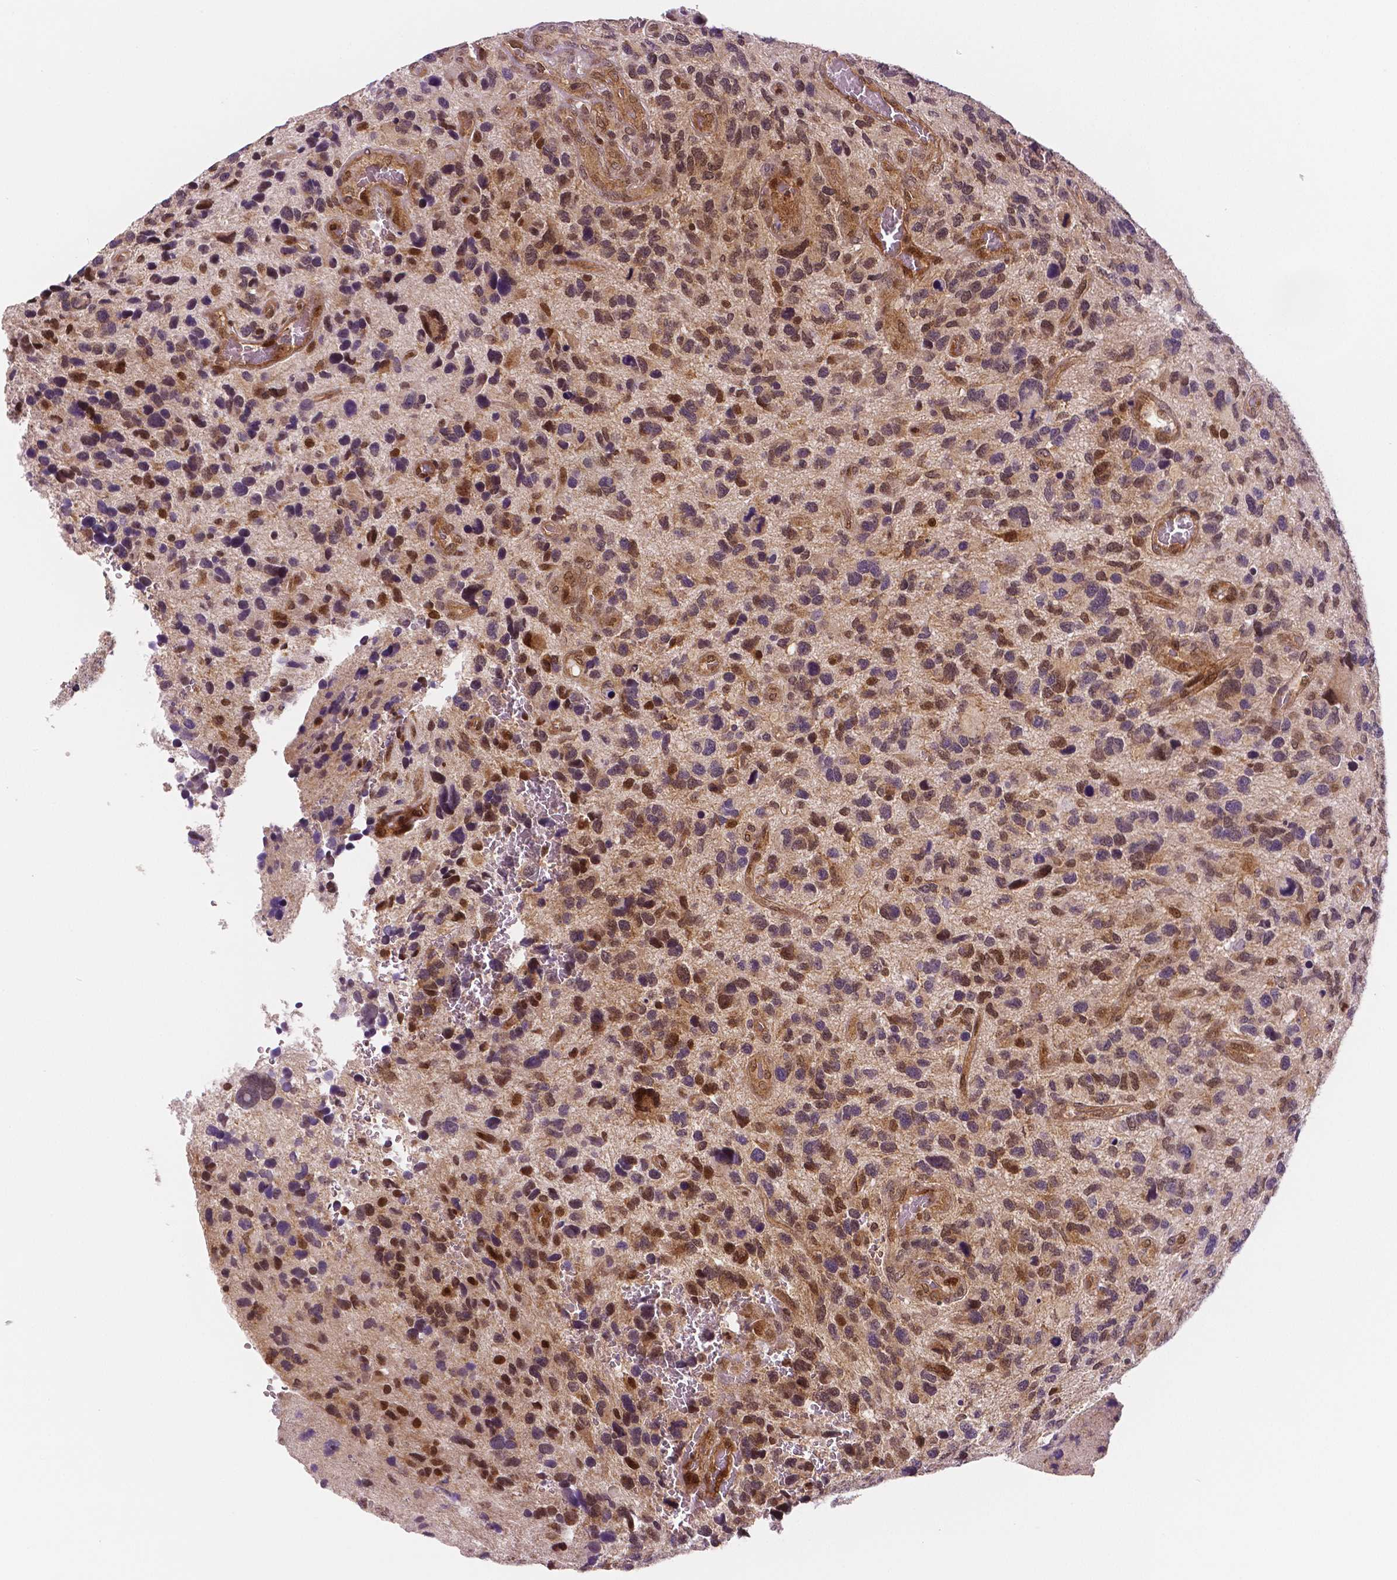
{"staining": {"intensity": "moderate", "quantity": "<25%", "location": "cytoplasmic/membranous"}, "tissue": "glioma", "cell_type": "Tumor cells", "image_type": "cancer", "snomed": [{"axis": "morphology", "description": "Glioma, malignant, NOS"}, {"axis": "morphology", "description": "Glioma, malignant, High grade"}, {"axis": "topography", "description": "Brain"}], "caption": "Malignant glioma (high-grade) was stained to show a protein in brown. There is low levels of moderate cytoplasmic/membranous expression in about <25% of tumor cells. The staining was performed using DAB, with brown indicating positive protein expression. Nuclei are stained blue with hematoxylin.", "gene": "STAT3", "patient": {"sex": "female", "age": 71}}